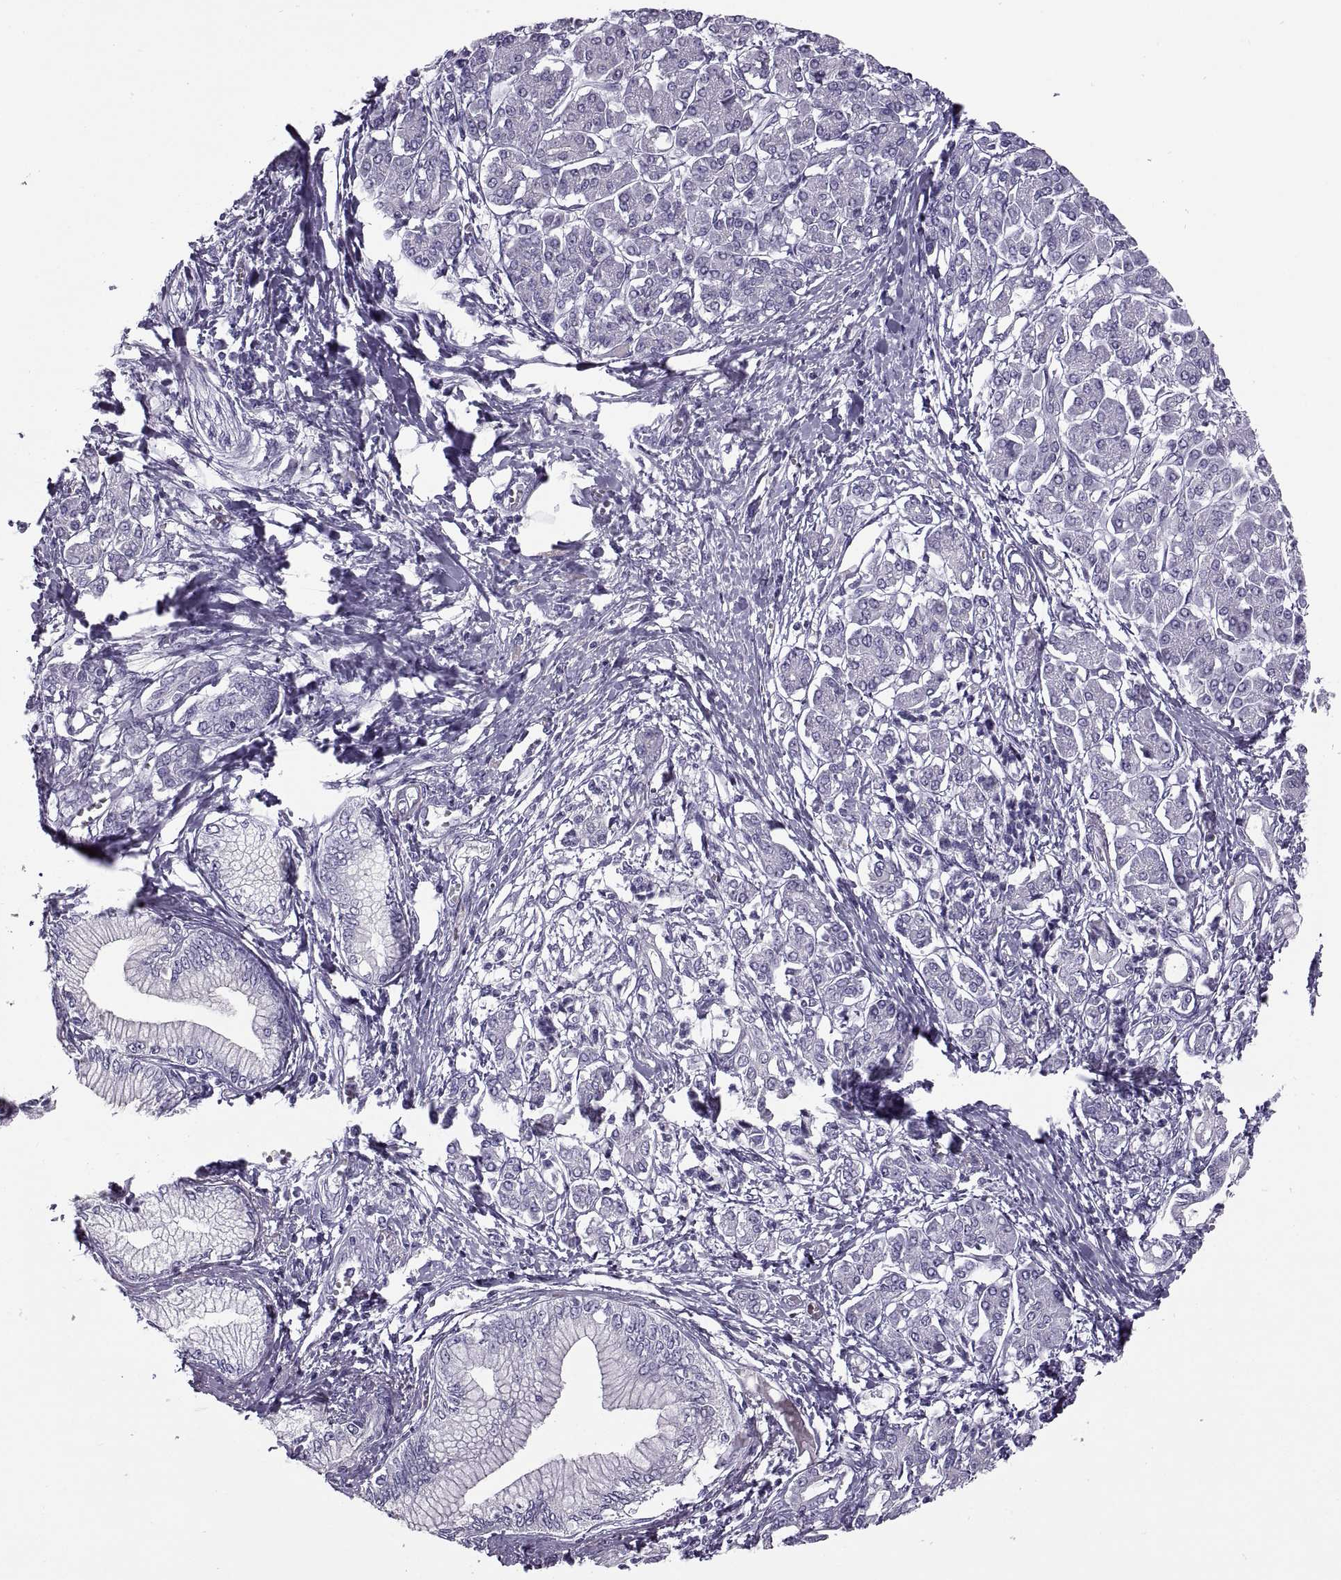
{"staining": {"intensity": "negative", "quantity": "none", "location": "none"}, "tissue": "pancreatic cancer", "cell_type": "Tumor cells", "image_type": "cancer", "snomed": [{"axis": "morphology", "description": "Adenocarcinoma, NOS"}, {"axis": "topography", "description": "Pancreas"}], "caption": "This is an immunohistochemistry (IHC) photomicrograph of pancreatic cancer (adenocarcinoma). There is no positivity in tumor cells.", "gene": "RLBP1", "patient": {"sex": "female", "age": 68}}